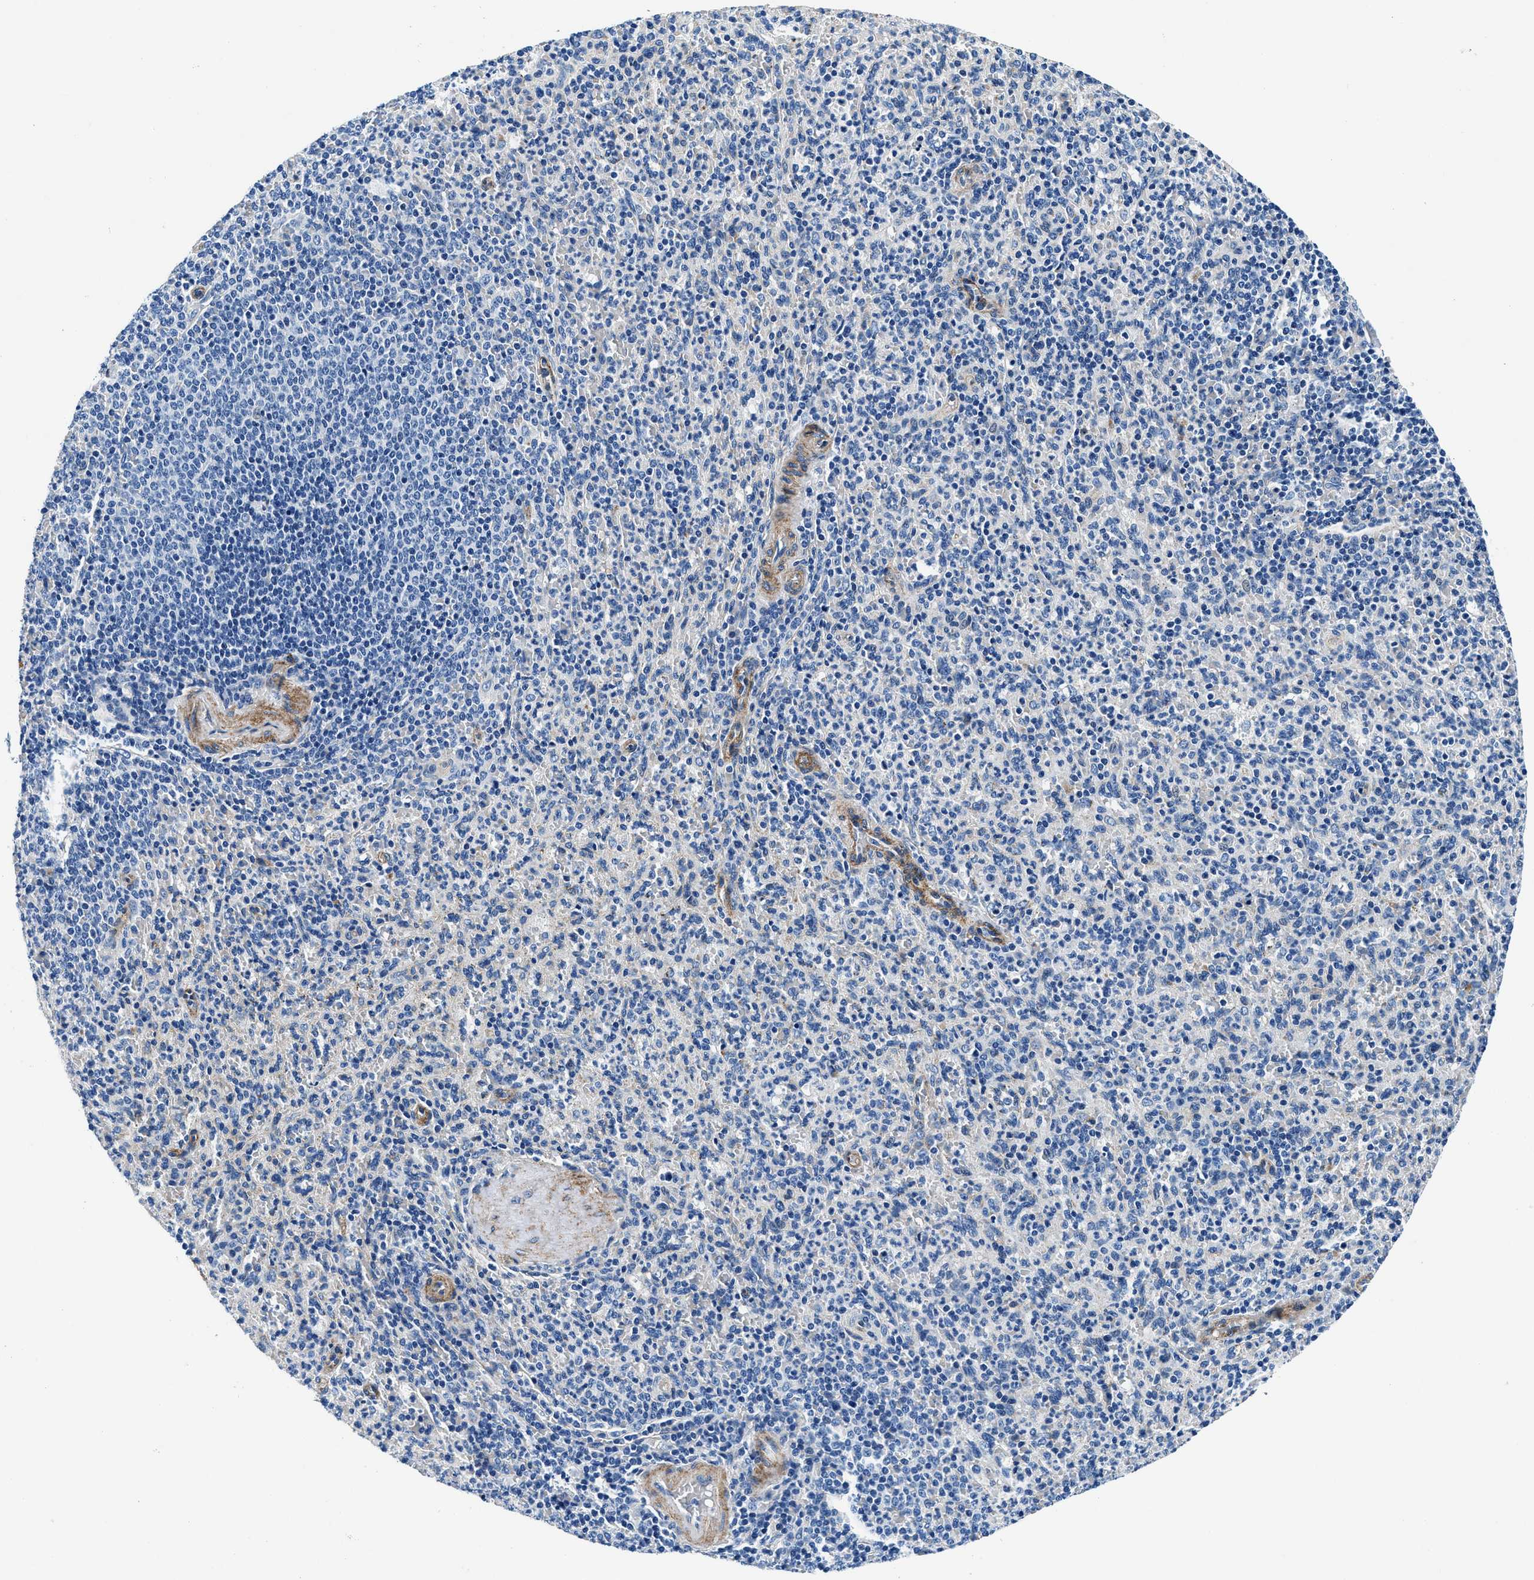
{"staining": {"intensity": "negative", "quantity": "none", "location": "none"}, "tissue": "spleen", "cell_type": "Cells in red pulp", "image_type": "normal", "snomed": [{"axis": "morphology", "description": "Normal tissue, NOS"}, {"axis": "topography", "description": "Spleen"}], "caption": "Human spleen stained for a protein using IHC reveals no positivity in cells in red pulp.", "gene": "DAG1", "patient": {"sex": "male", "age": 36}}